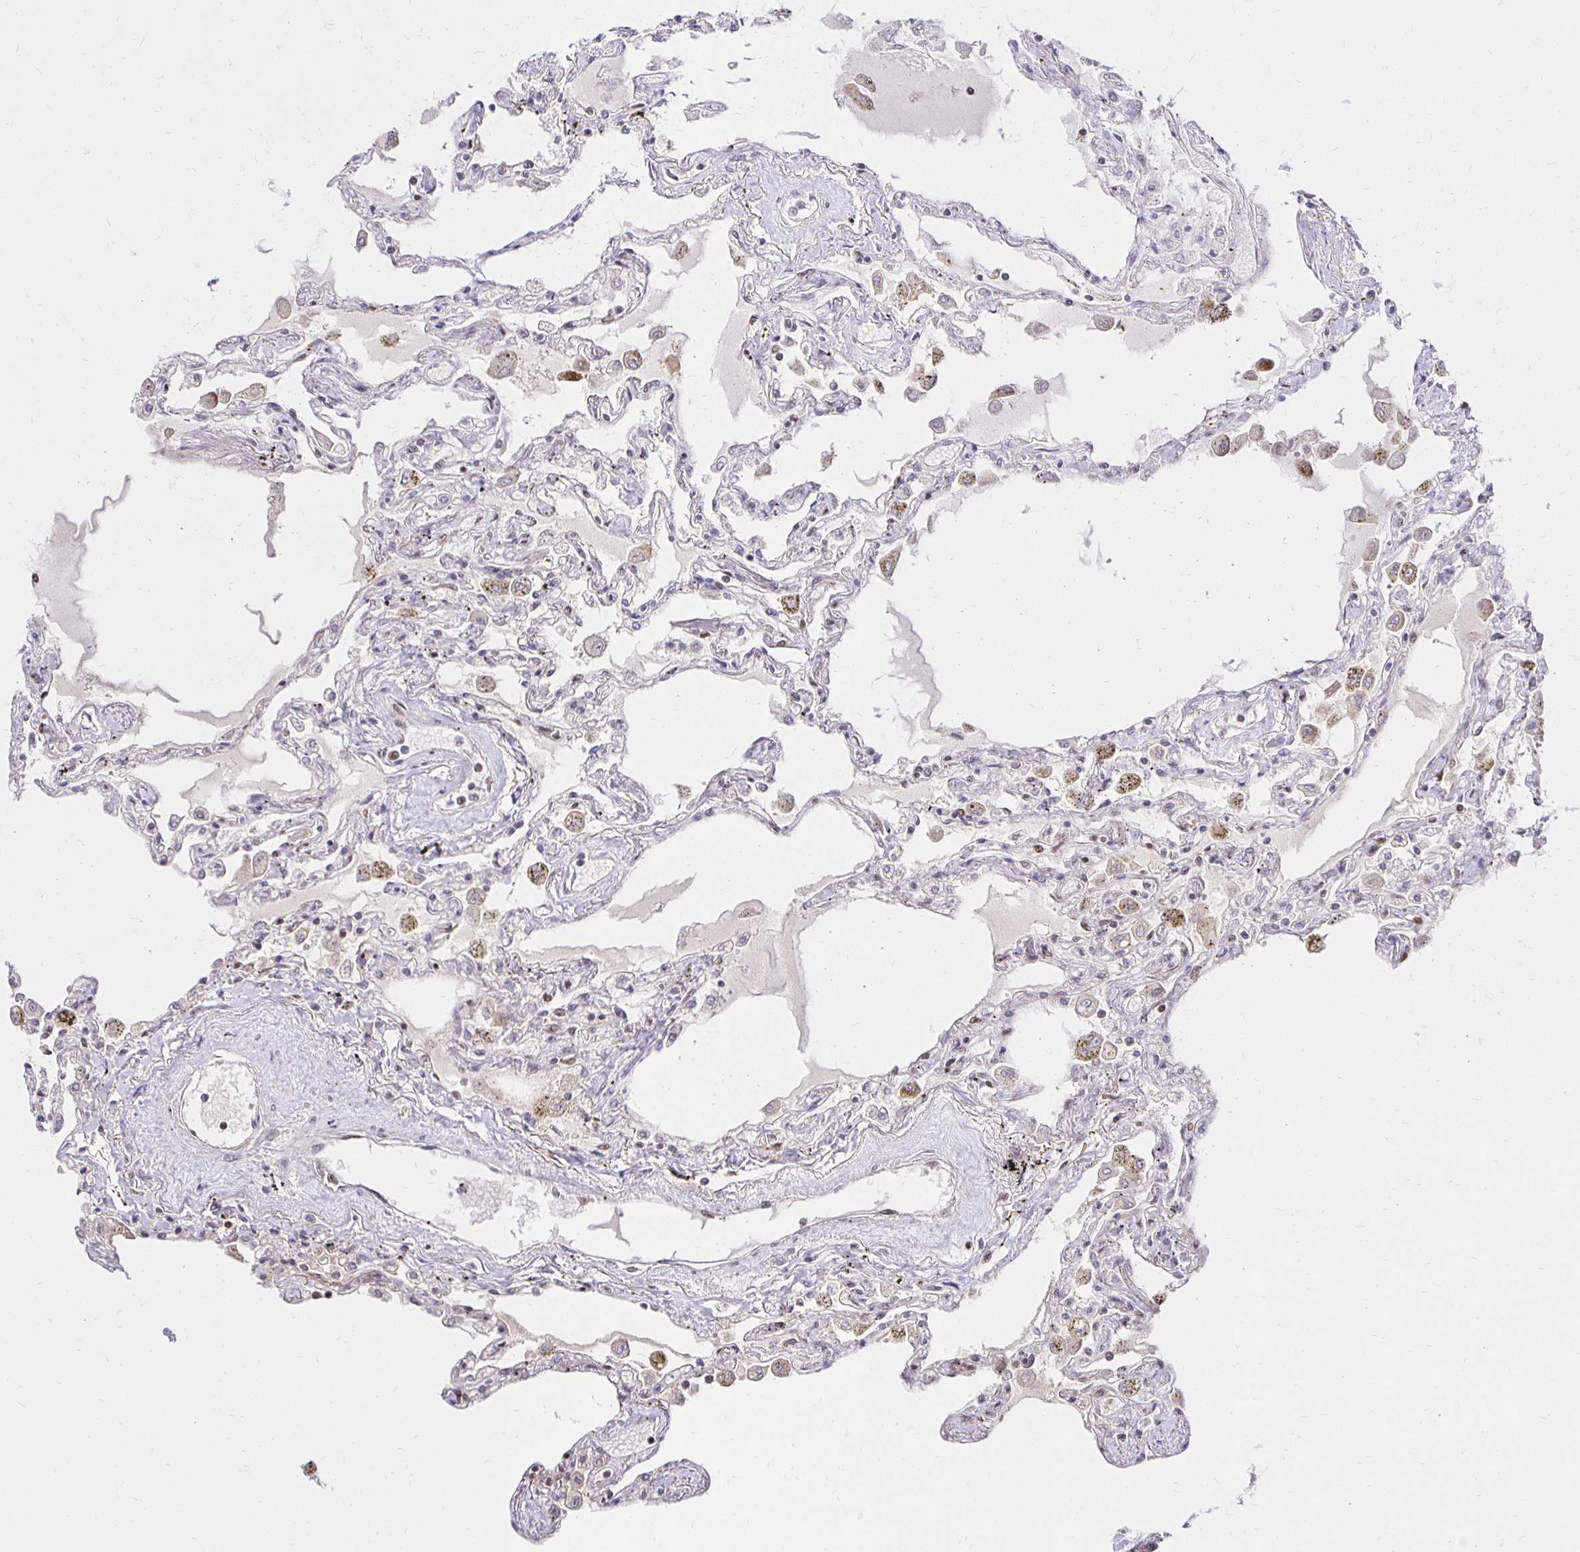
{"staining": {"intensity": "strong", "quantity": "25%-75%", "location": "nuclear"}, "tissue": "lung", "cell_type": "Alveolar cells", "image_type": "normal", "snomed": [{"axis": "morphology", "description": "Normal tissue, NOS"}, {"axis": "morphology", "description": "Adenocarcinoma, NOS"}, {"axis": "topography", "description": "Cartilage tissue"}, {"axis": "topography", "description": "Lung"}], "caption": "Lung stained for a protein (brown) reveals strong nuclear positive expression in approximately 25%-75% of alveolar cells.", "gene": "ZNF579", "patient": {"sex": "female", "age": 67}}